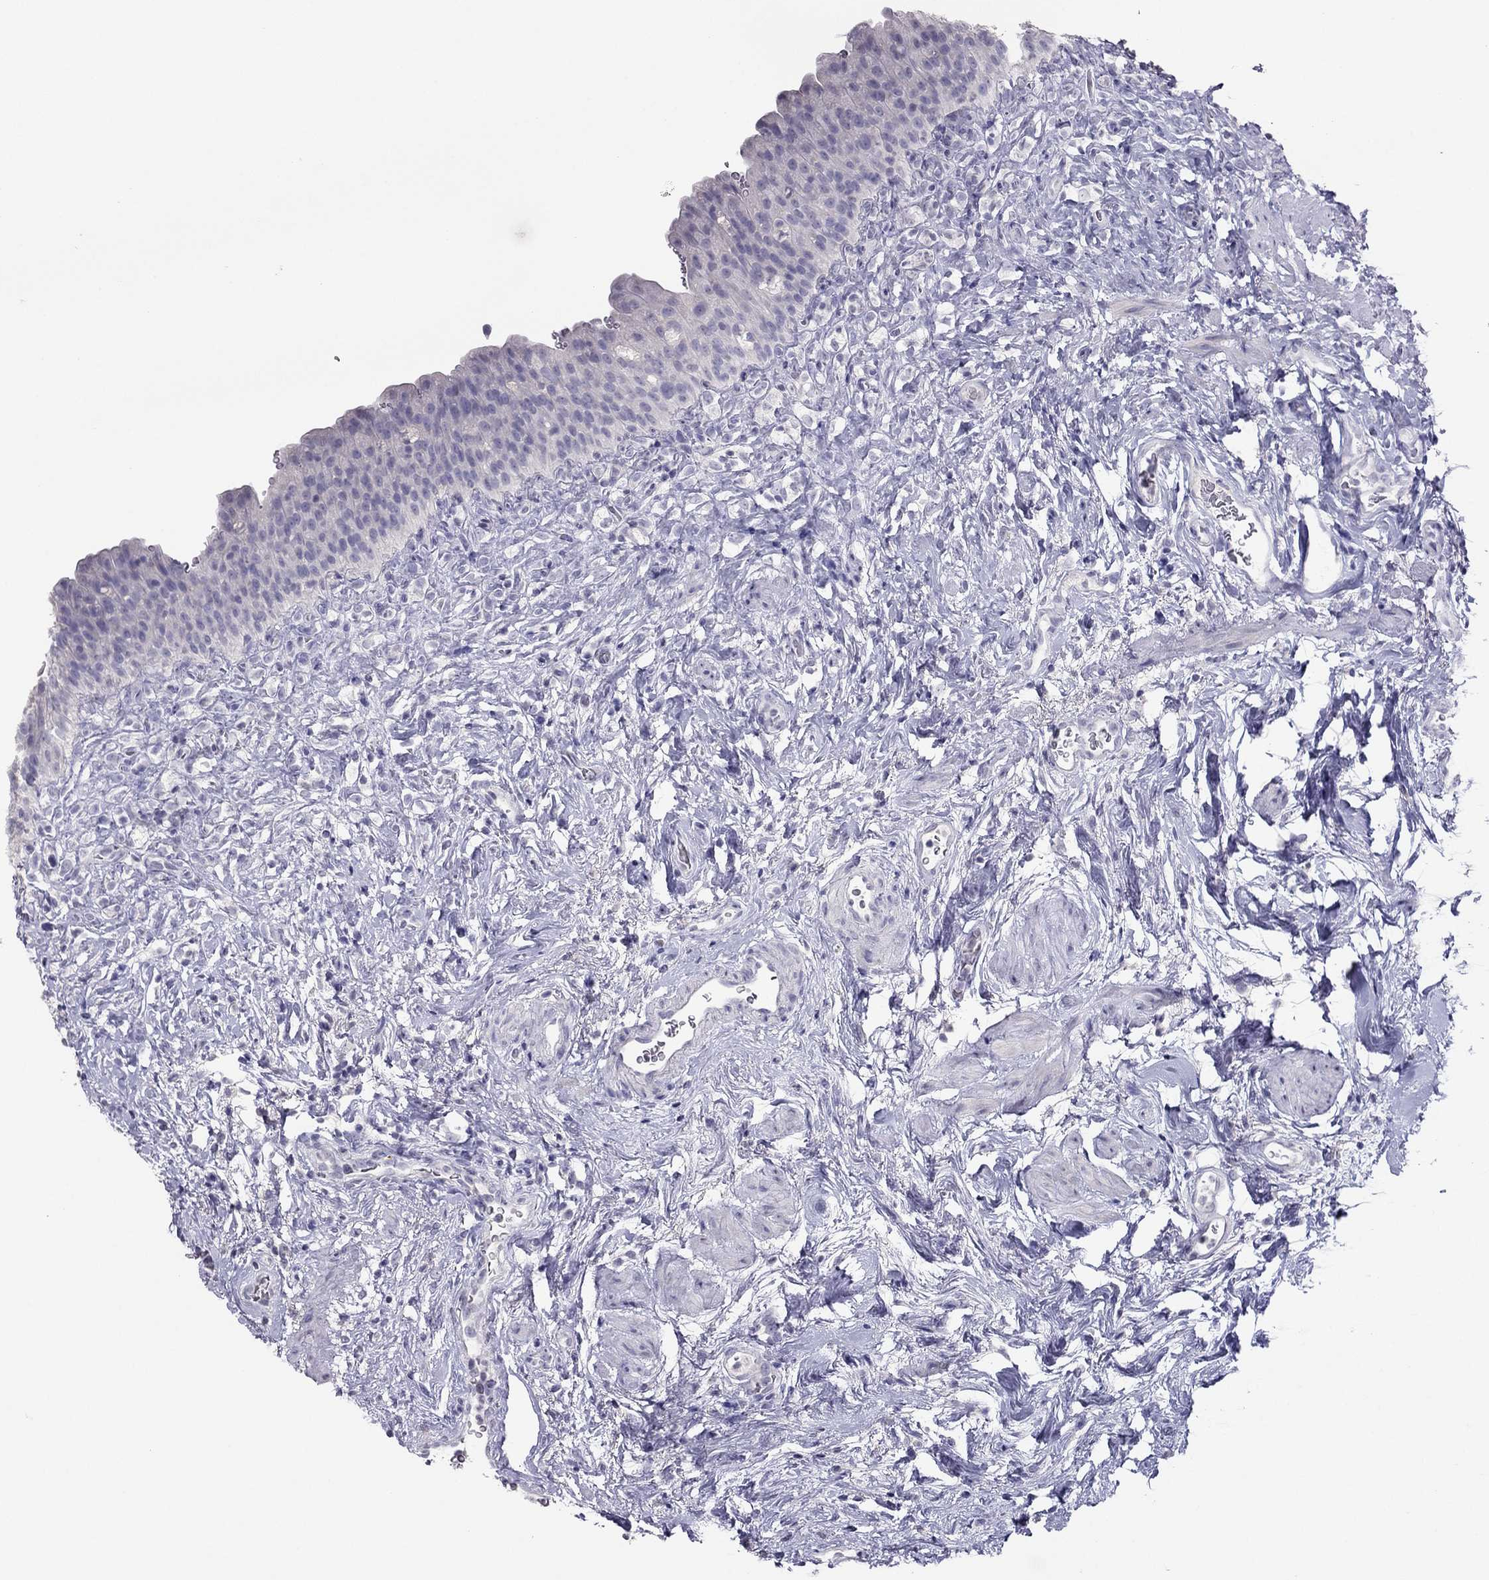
{"staining": {"intensity": "negative", "quantity": "none", "location": "none"}, "tissue": "urinary bladder", "cell_type": "Urothelial cells", "image_type": "normal", "snomed": [{"axis": "morphology", "description": "Normal tissue, NOS"}, {"axis": "topography", "description": "Urinary bladder"}], "caption": "Urothelial cells show no significant protein staining in normal urinary bladder. The staining is performed using DAB (3,3'-diaminobenzidine) brown chromogen with nuclei counter-stained in using hematoxylin.", "gene": "RGS8", "patient": {"sex": "male", "age": 76}}